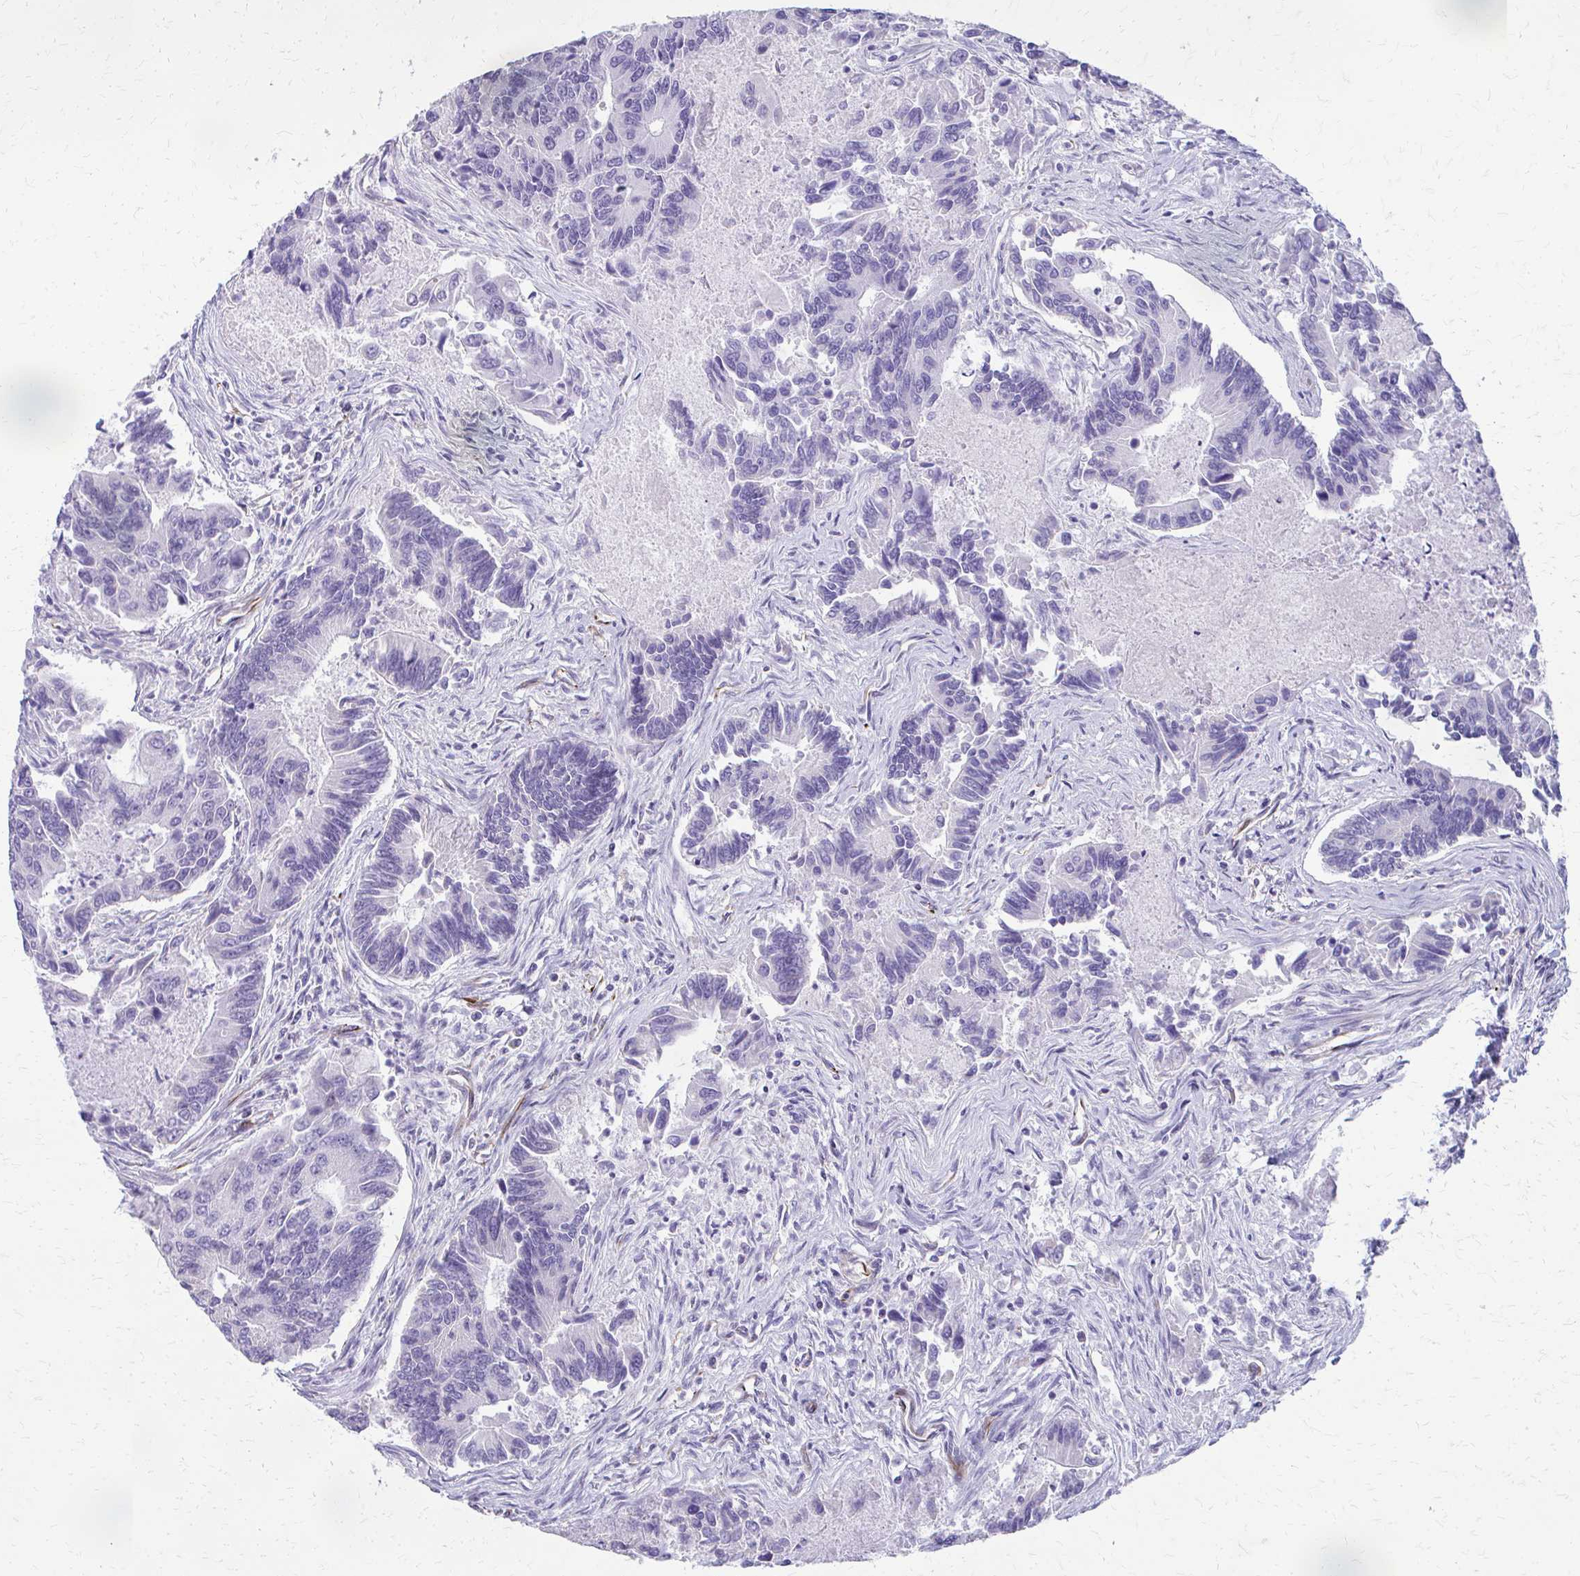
{"staining": {"intensity": "negative", "quantity": "none", "location": "none"}, "tissue": "colorectal cancer", "cell_type": "Tumor cells", "image_type": "cancer", "snomed": [{"axis": "morphology", "description": "Adenocarcinoma, NOS"}, {"axis": "topography", "description": "Colon"}], "caption": "Tumor cells are negative for brown protein staining in adenocarcinoma (colorectal).", "gene": "TRIM6", "patient": {"sex": "female", "age": 67}}